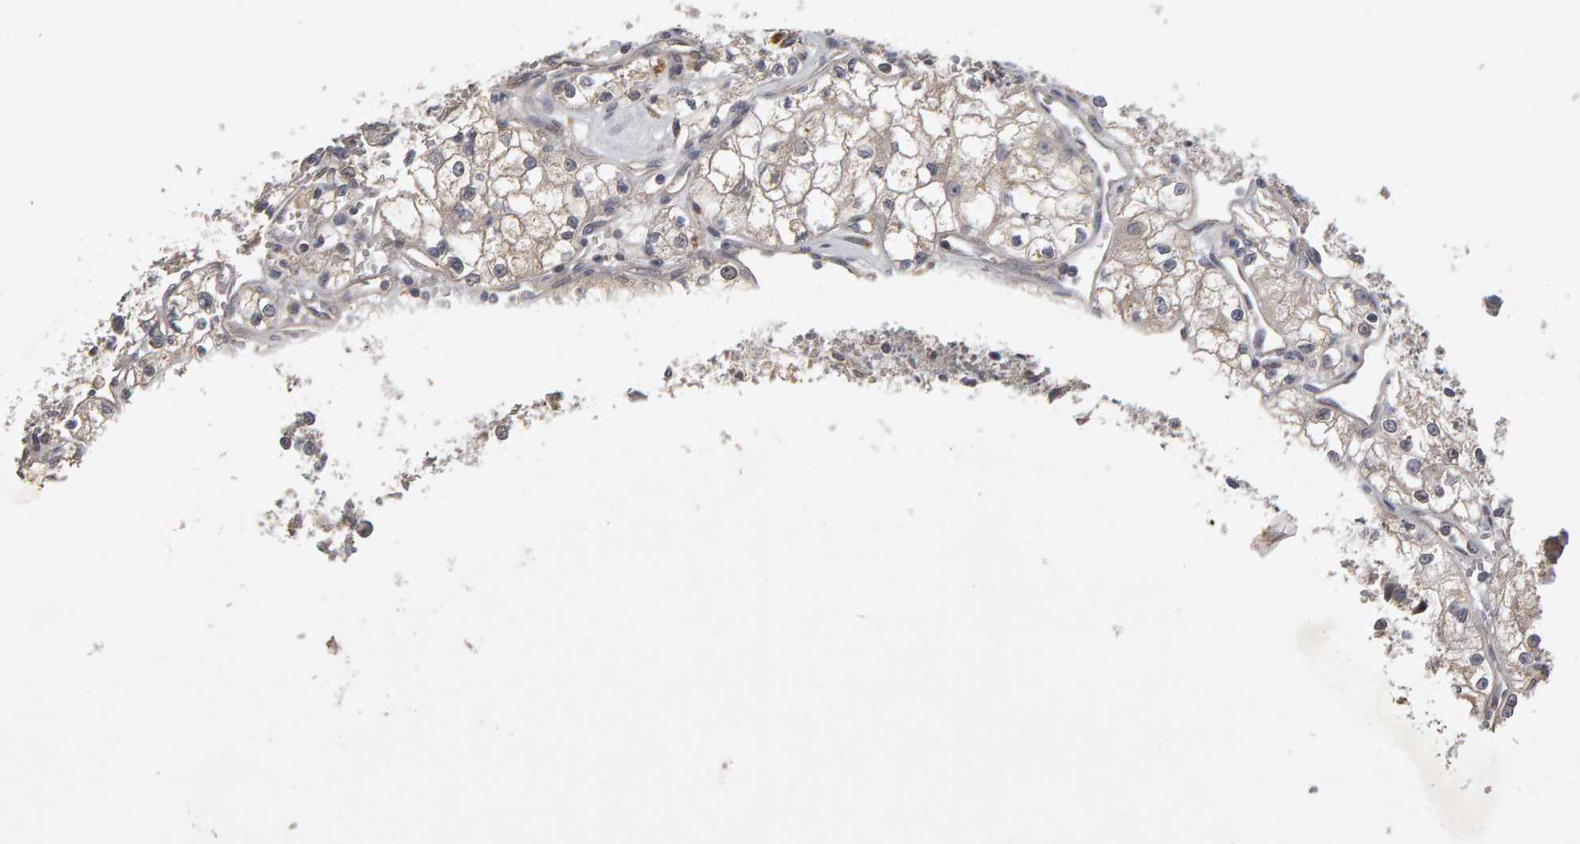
{"staining": {"intensity": "weak", "quantity": "<25%", "location": "cytoplasmic/membranous"}, "tissue": "renal cancer", "cell_type": "Tumor cells", "image_type": "cancer", "snomed": [{"axis": "morphology", "description": "Adenocarcinoma, NOS"}, {"axis": "topography", "description": "Kidney"}], "caption": "Renal cancer (adenocarcinoma) was stained to show a protein in brown. There is no significant staining in tumor cells.", "gene": "COASY", "patient": {"sex": "male", "age": 59}}